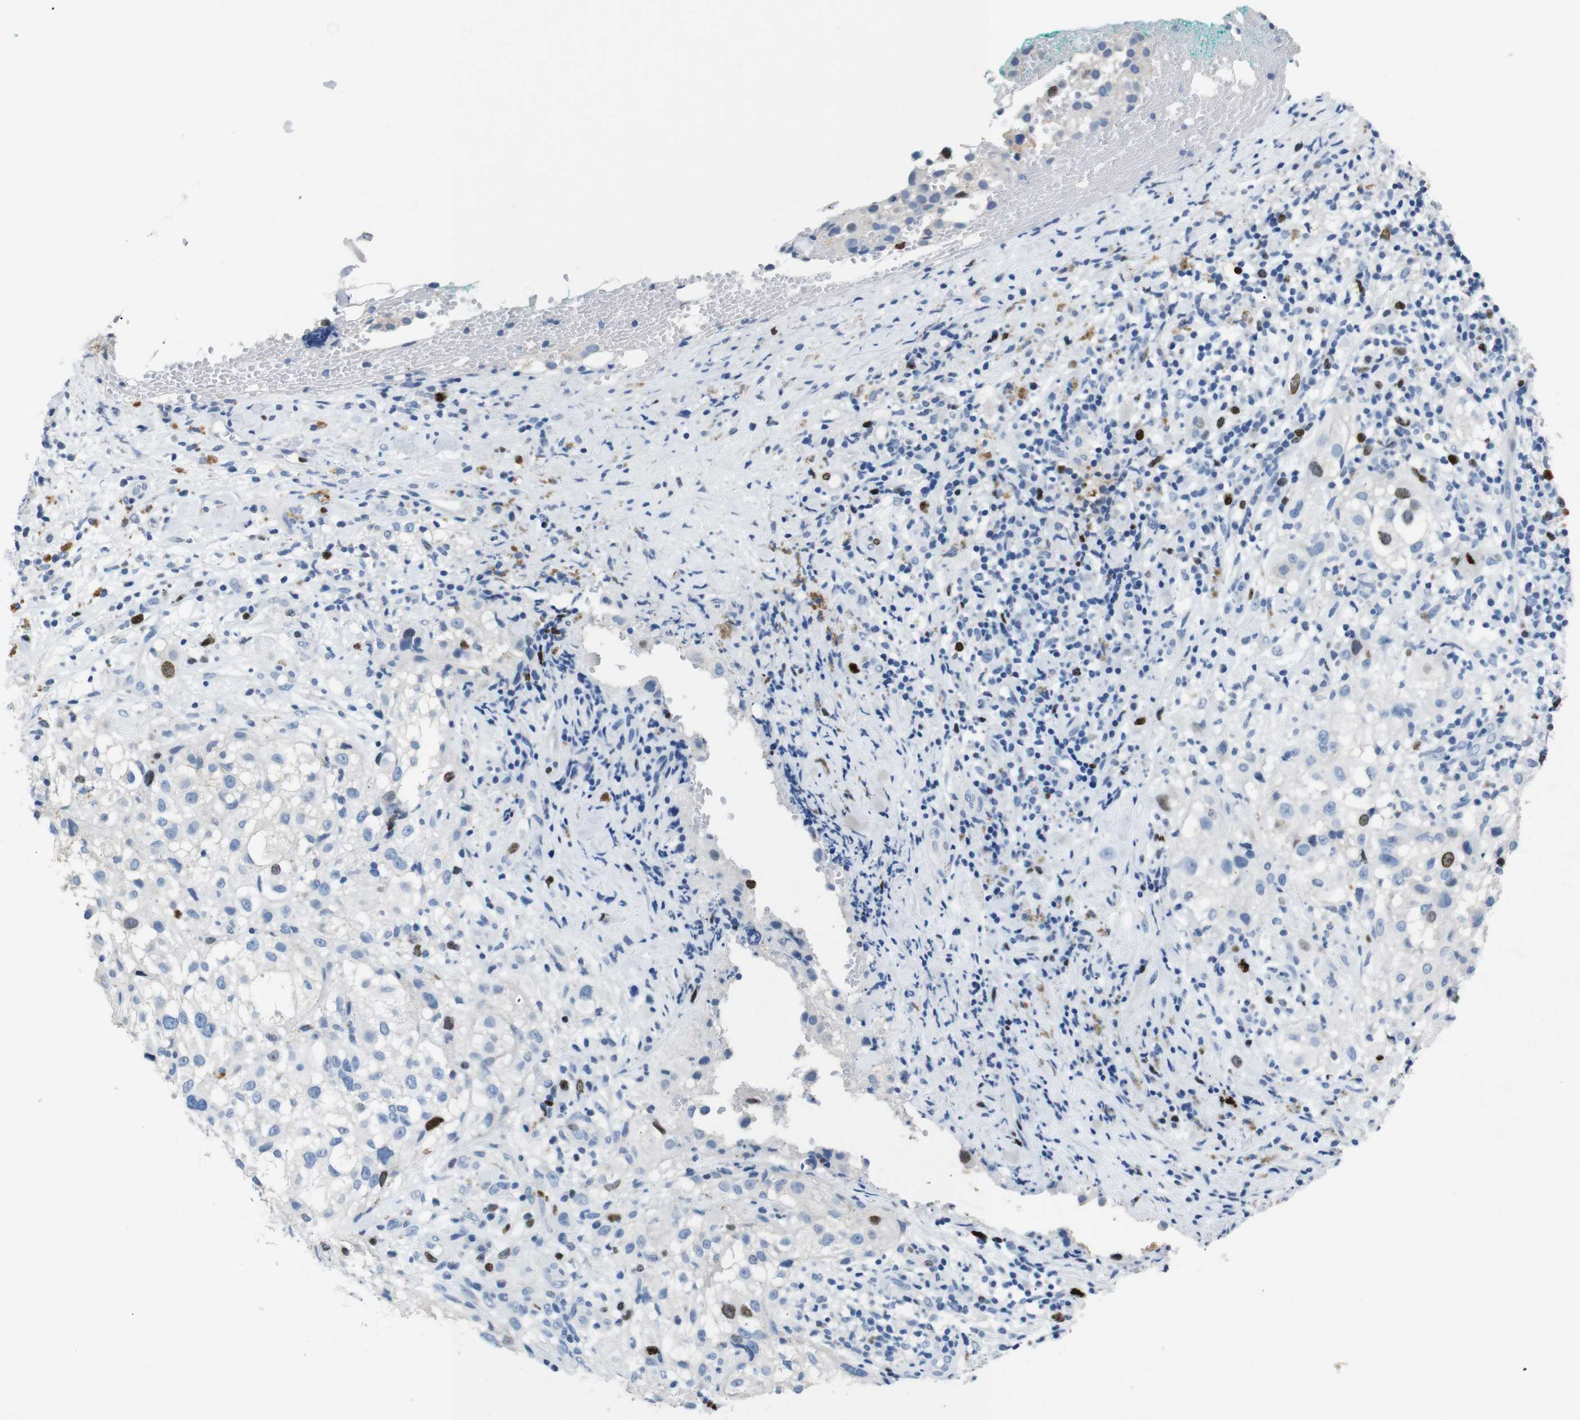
{"staining": {"intensity": "moderate", "quantity": "<25%", "location": "nuclear"}, "tissue": "melanoma", "cell_type": "Tumor cells", "image_type": "cancer", "snomed": [{"axis": "morphology", "description": "Necrosis, NOS"}, {"axis": "morphology", "description": "Malignant melanoma, NOS"}, {"axis": "topography", "description": "Skin"}], "caption": "A brown stain highlights moderate nuclear staining of a protein in melanoma tumor cells. (Brightfield microscopy of DAB IHC at high magnification).", "gene": "INCENP", "patient": {"sex": "female", "age": 87}}